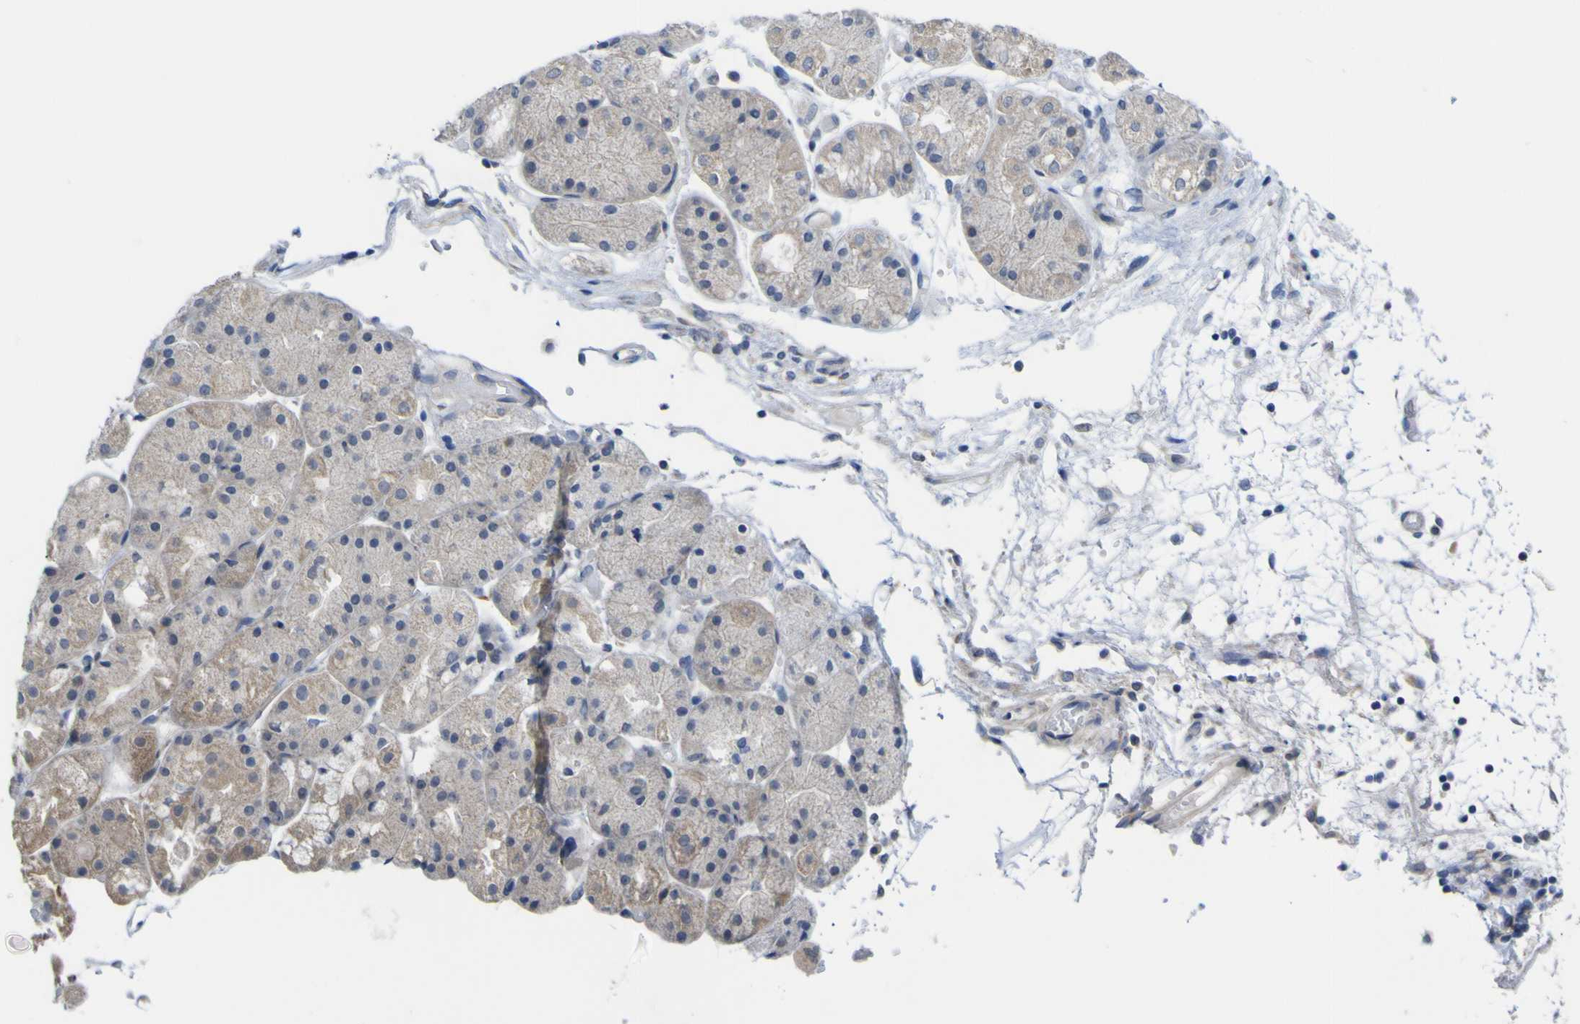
{"staining": {"intensity": "moderate", "quantity": "25%-75%", "location": "cytoplasmic/membranous"}, "tissue": "stomach", "cell_type": "Glandular cells", "image_type": "normal", "snomed": [{"axis": "morphology", "description": "Normal tissue, NOS"}, {"axis": "topography", "description": "Stomach, upper"}], "caption": "A high-resolution micrograph shows immunohistochemistry (IHC) staining of unremarkable stomach, which demonstrates moderate cytoplasmic/membranous staining in approximately 25%-75% of glandular cells.", "gene": "TNFRSF11A", "patient": {"sex": "male", "age": 72}}